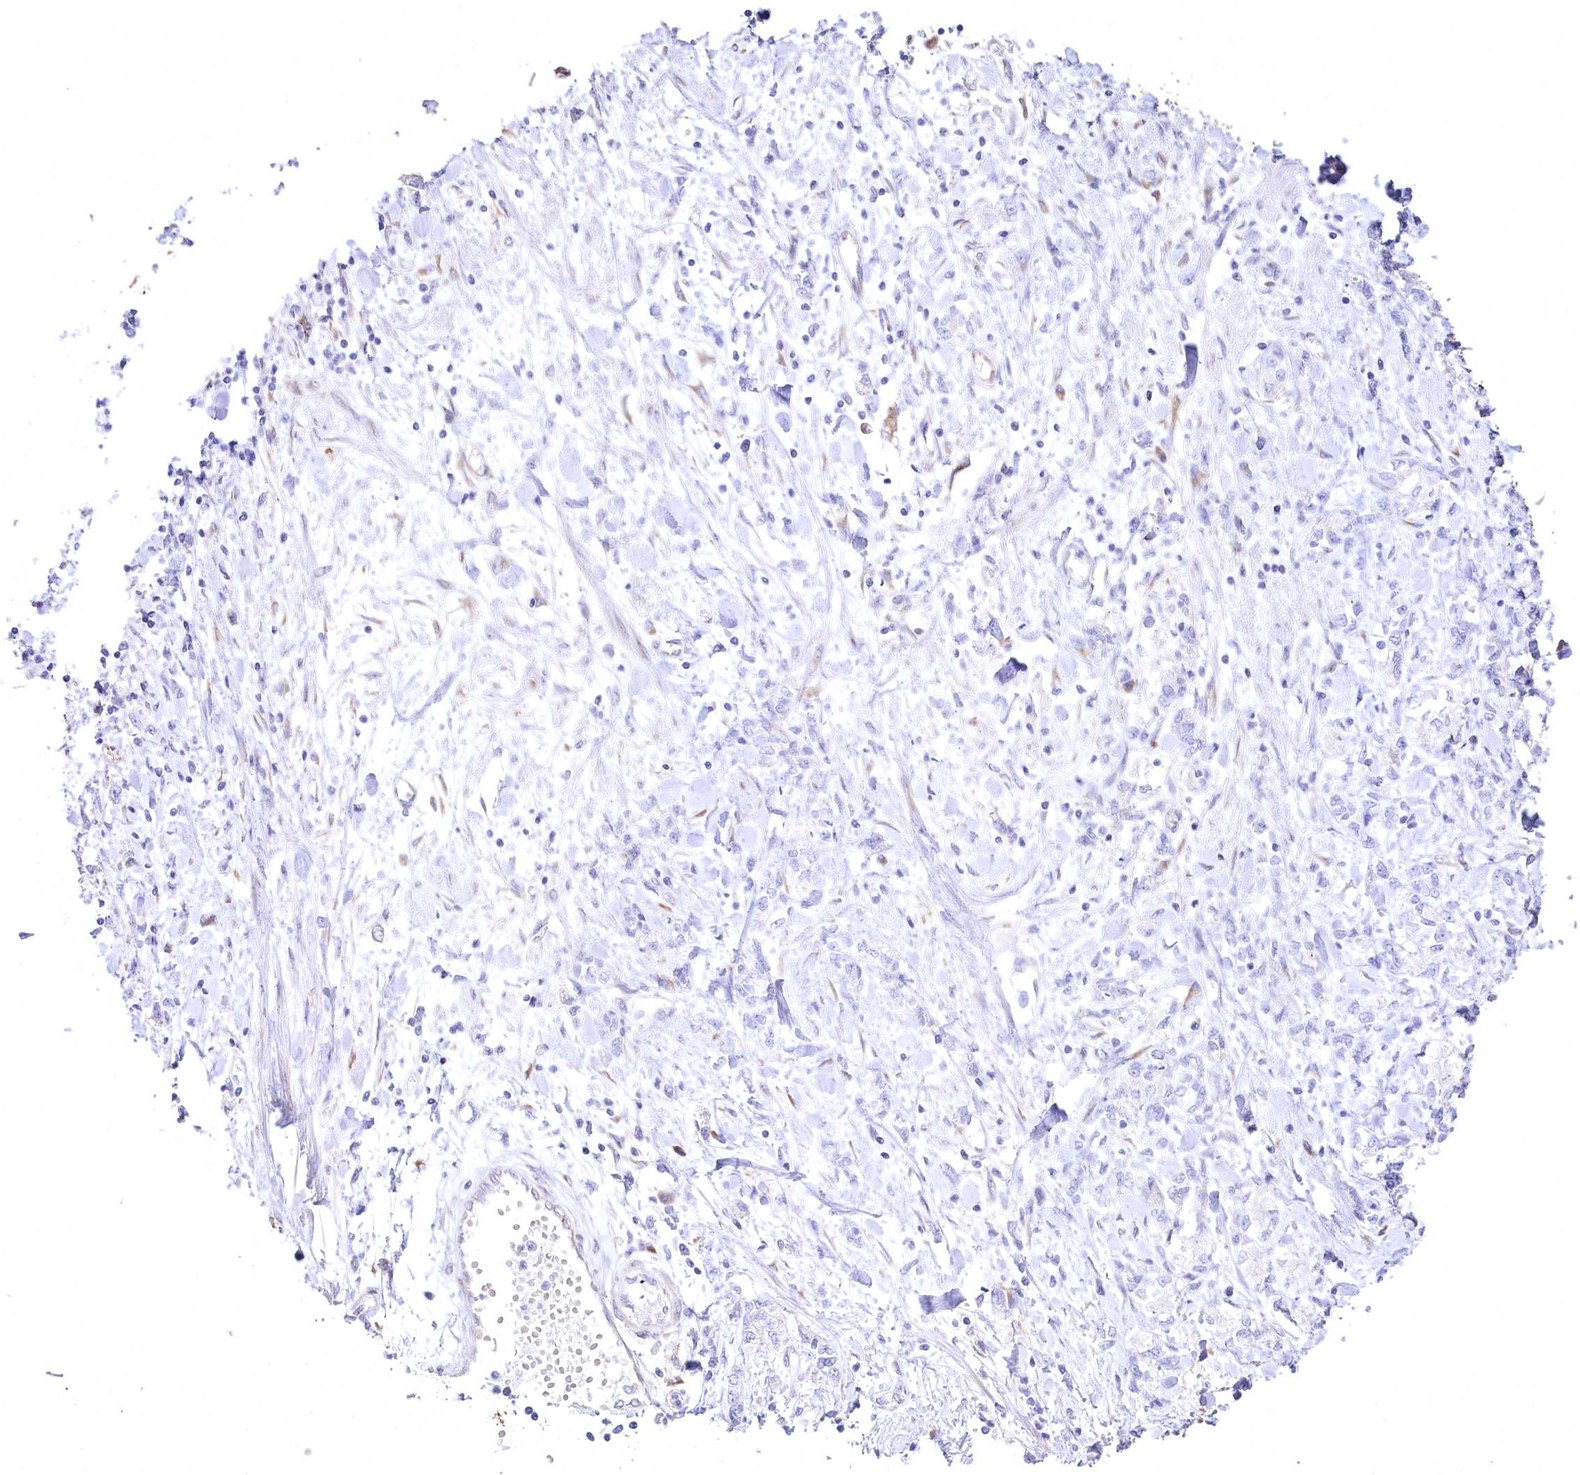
{"staining": {"intensity": "negative", "quantity": "none", "location": "none"}, "tissue": "stomach cancer", "cell_type": "Tumor cells", "image_type": "cancer", "snomed": [{"axis": "morphology", "description": "Adenocarcinoma, NOS"}, {"axis": "topography", "description": "Stomach"}], "caption": "Protein analysis of stomach cancer (adenocarcinoma) exhibits no significant positivity in tumor cells.", "gene": "STT3B", "patient": {"sex": "female", "age": 76}}